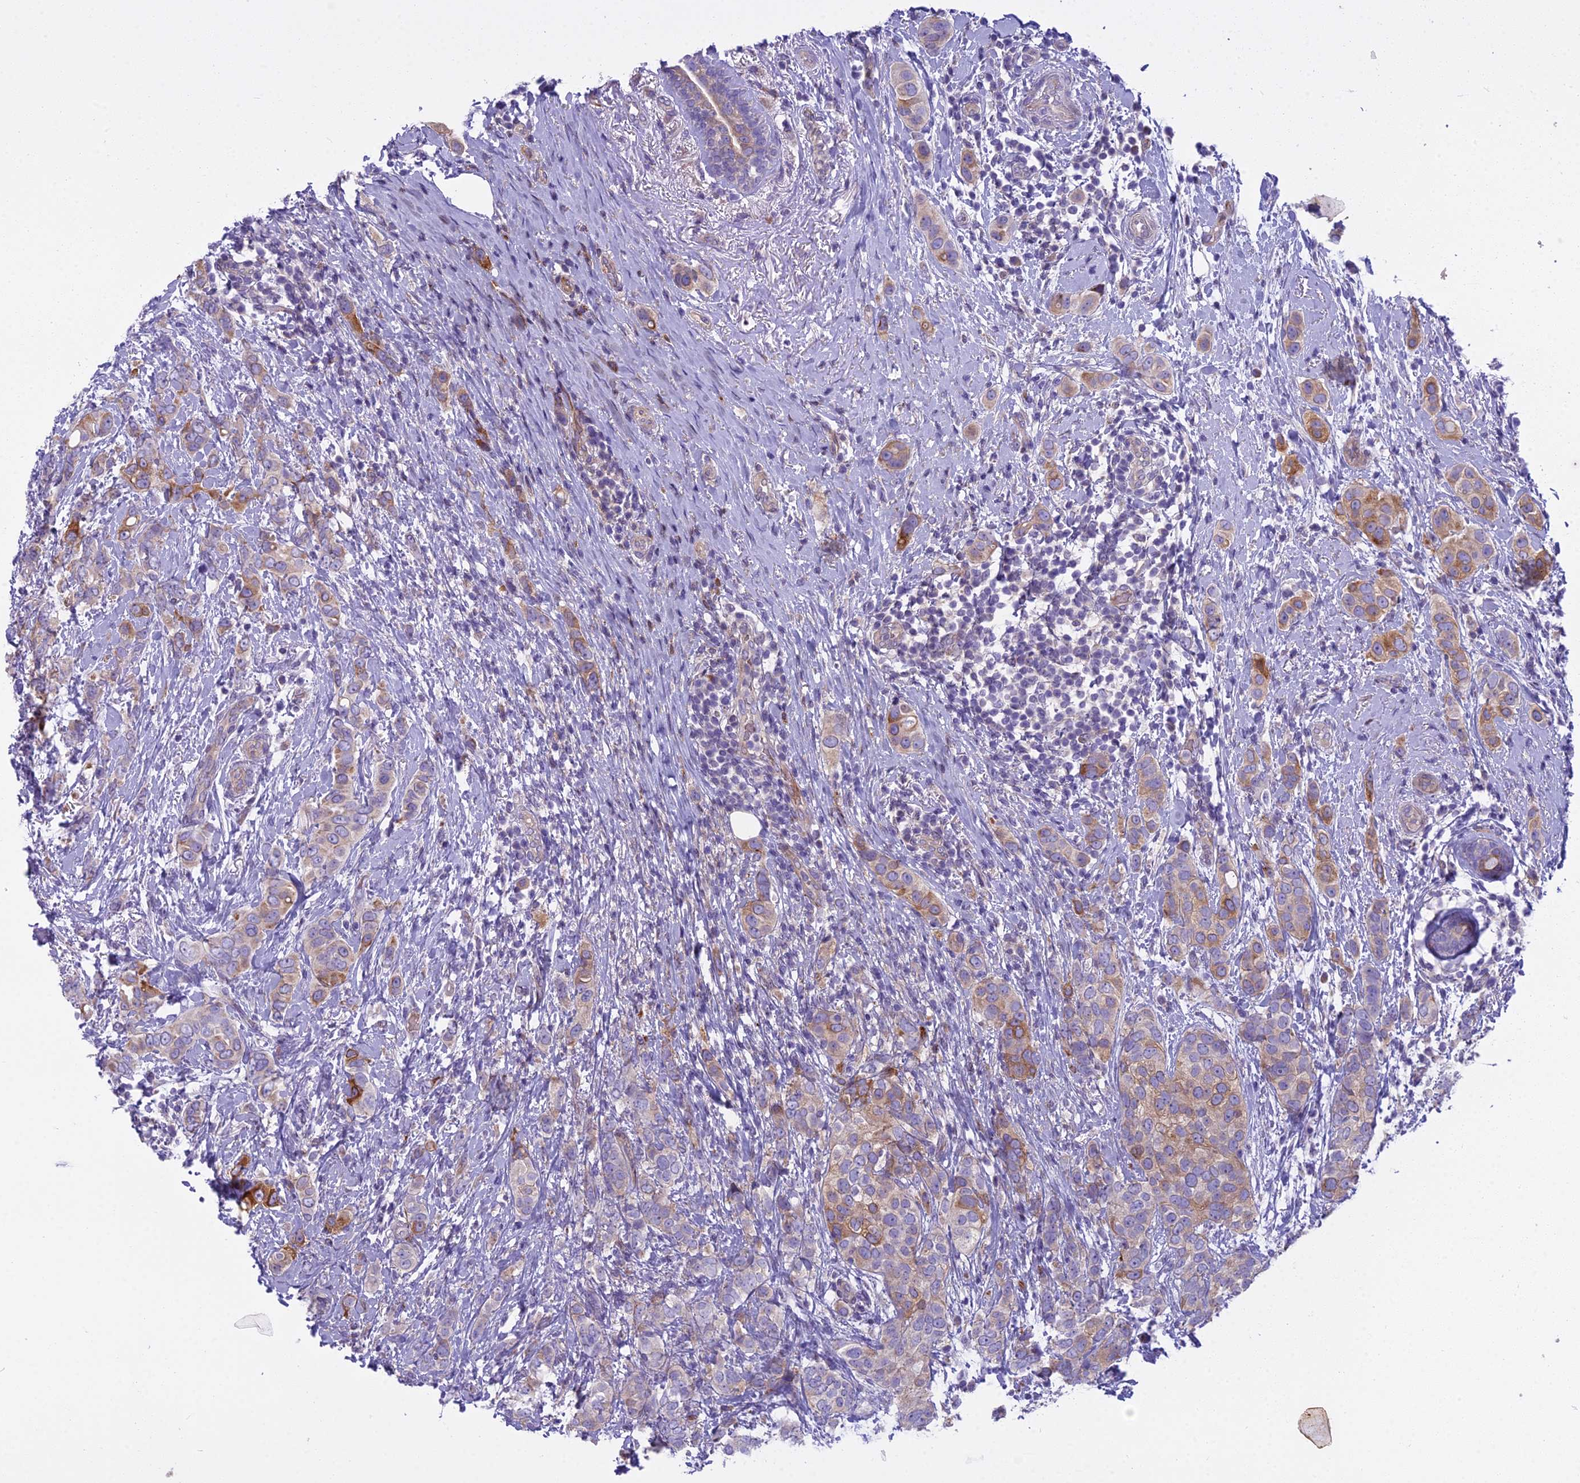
{"staining": {"intensity": "moderate", "quantity": ">75%", "location": "cytoplasmic/membranous"}, "tissue": "breast cancer", "cell_type": "Tumor cells", "image_type": "cancer", "snomed": [{"axis": "morphology", "description": "Lobular carcinoma"}, {"axis": "topography", "description": "Breast"}], "caption": "A histopathology image showing moderate cytoplasmic/membranous positivity in about >75% of tumor cells in breast lobular carcinoma, as visualized by brown immunohistochemical staining.", "gene": "PCDHB14", "patient": {"sex": "female", "age": 51}}